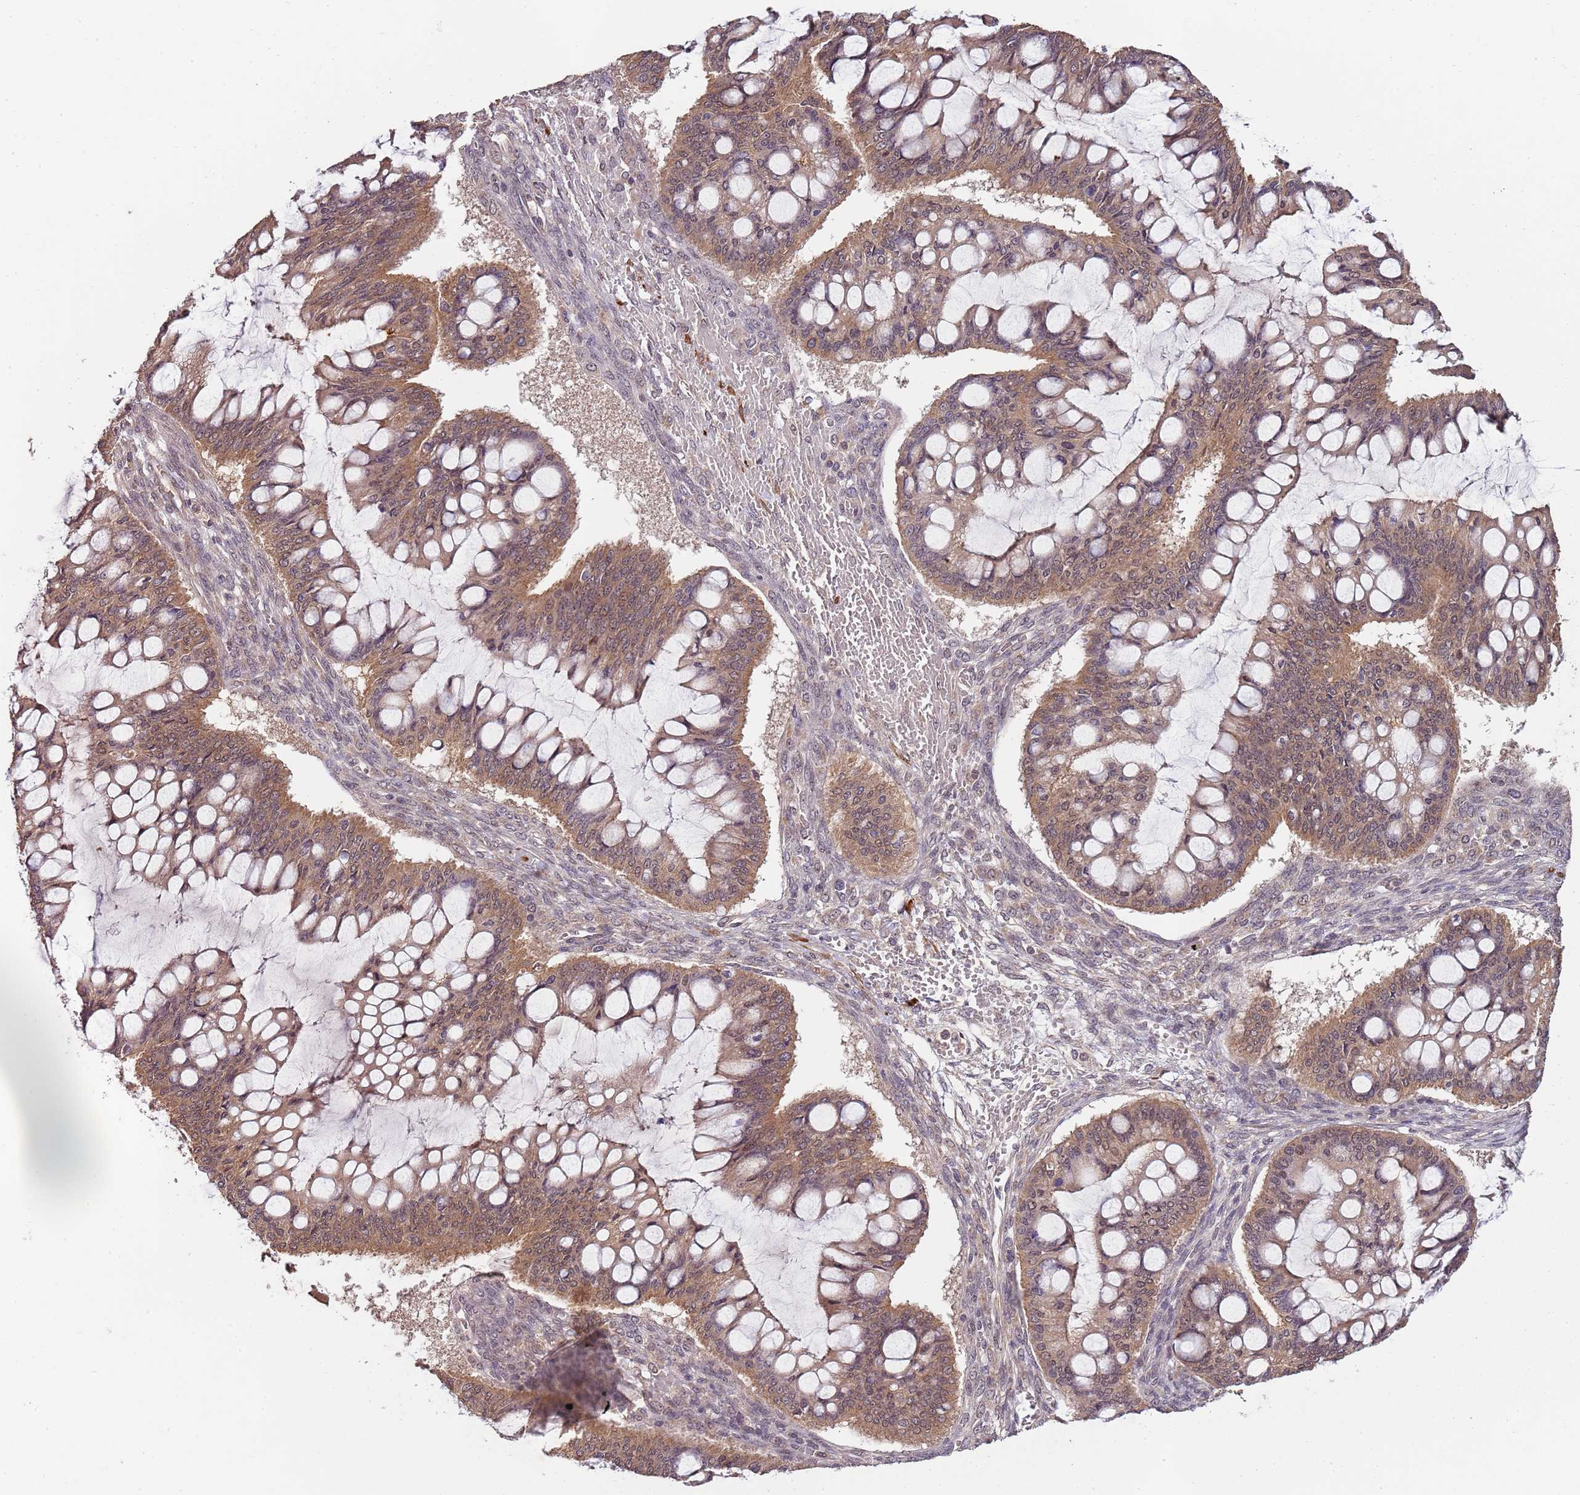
{"staining": {"intensity": "moderate", "quantity": ">75%", "location": "cytoplasmic/membranous,nuclear"}, "tissue": "ovarian cancer", "cell_type": "Tumor cells", "image_type": "cancer", "snomed": [{"axis": "morphology", "description": "Cystadenocarcinoma, mucinous, NOS"}, {"axis": "topography", "description": "Ovary"}], "caption": "A high-resolution photomicrograph shows immunohistochemistry (IHC) staining of mucinous cystadenocarcinoma (ovarian), which shows moderate cytoplasmic/membranous and nuclear positivity in approximately >75% of tumor cells.", "gene": "LIN37", "patient": {"sex": "female", "age": 73}}